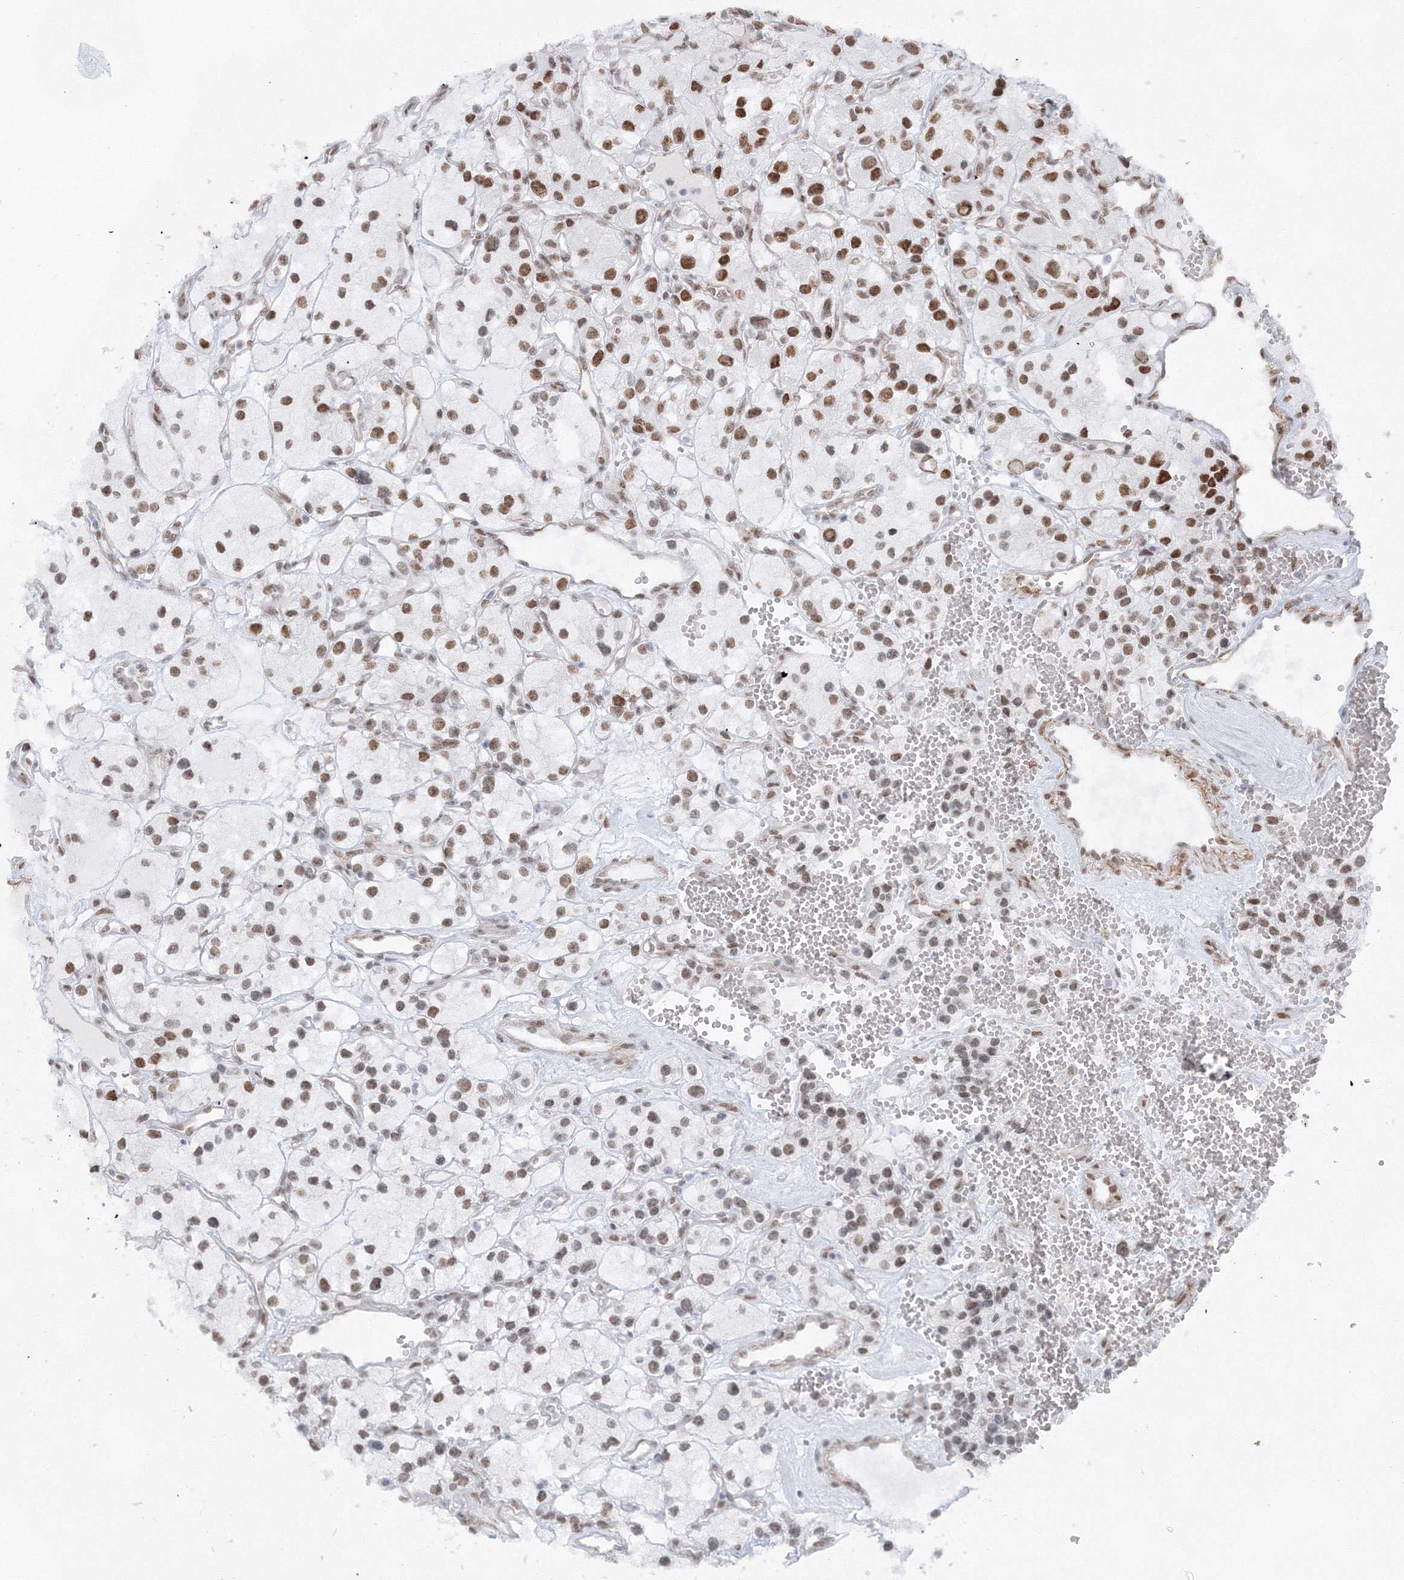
{"staining": {"intensity": "strong", "quantity": "25%-75%", "location": "nuclear"}, "tissue": "renal cancer", "cell_type": "Tumor cells", "image_type": "cancer", "snomed": [{"axis": "morphology", "description": "Adenocarcinoma, NOS"}, {"axis": "topography", "description": "Kidney"}], "caption": "A high amount of strong nuclear expression is appreciated in approximately 25%-75% of tumor cells in renal cancer (adenocarcinoma) tissue. Nuclei are stained in blue.", "gene": "ZNF638", "patient": {"sex": "female", "age": 57}}